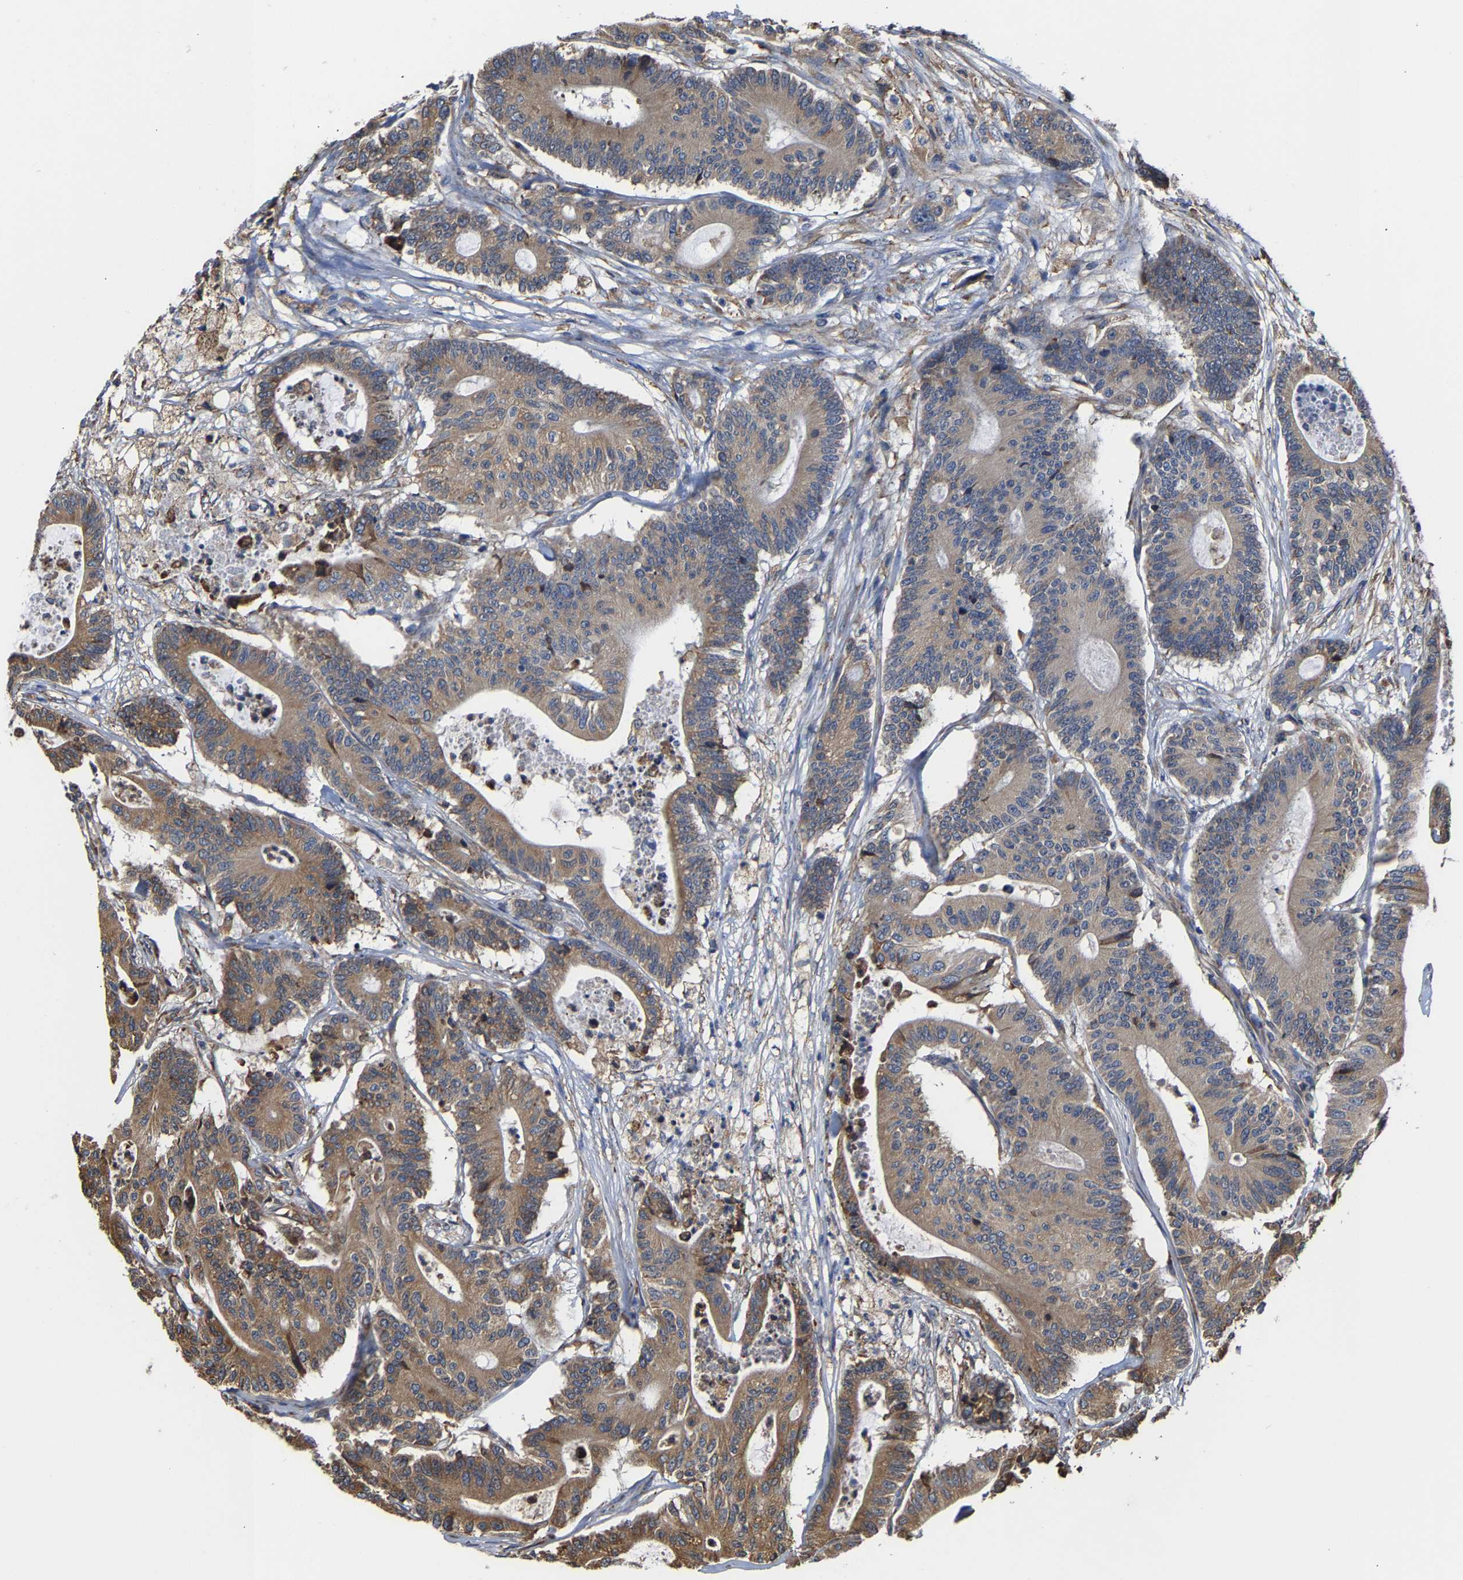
{"staining": {"intensity": "moderate", "quantity": ">75%", "location": "cytoplasmic/membranous"}, "tissue": "colorectal cancer", "cell_type": "Tumor cells", "image_type": "cancer", "snomed": [{"axis": "morphology", "description": "Adenocarcinoma, NOS"}, {"axis": "topography", "description": "Colon"}], "caption": "A photomicrograph of human colorectal cancer (adenocarcinoma) stained for a protein exhibits moderate cytoplasmic/membranous brown staining in tumor cells.", "gene": "ARAP1", "patient": {"sex": "female", "age": 84}}